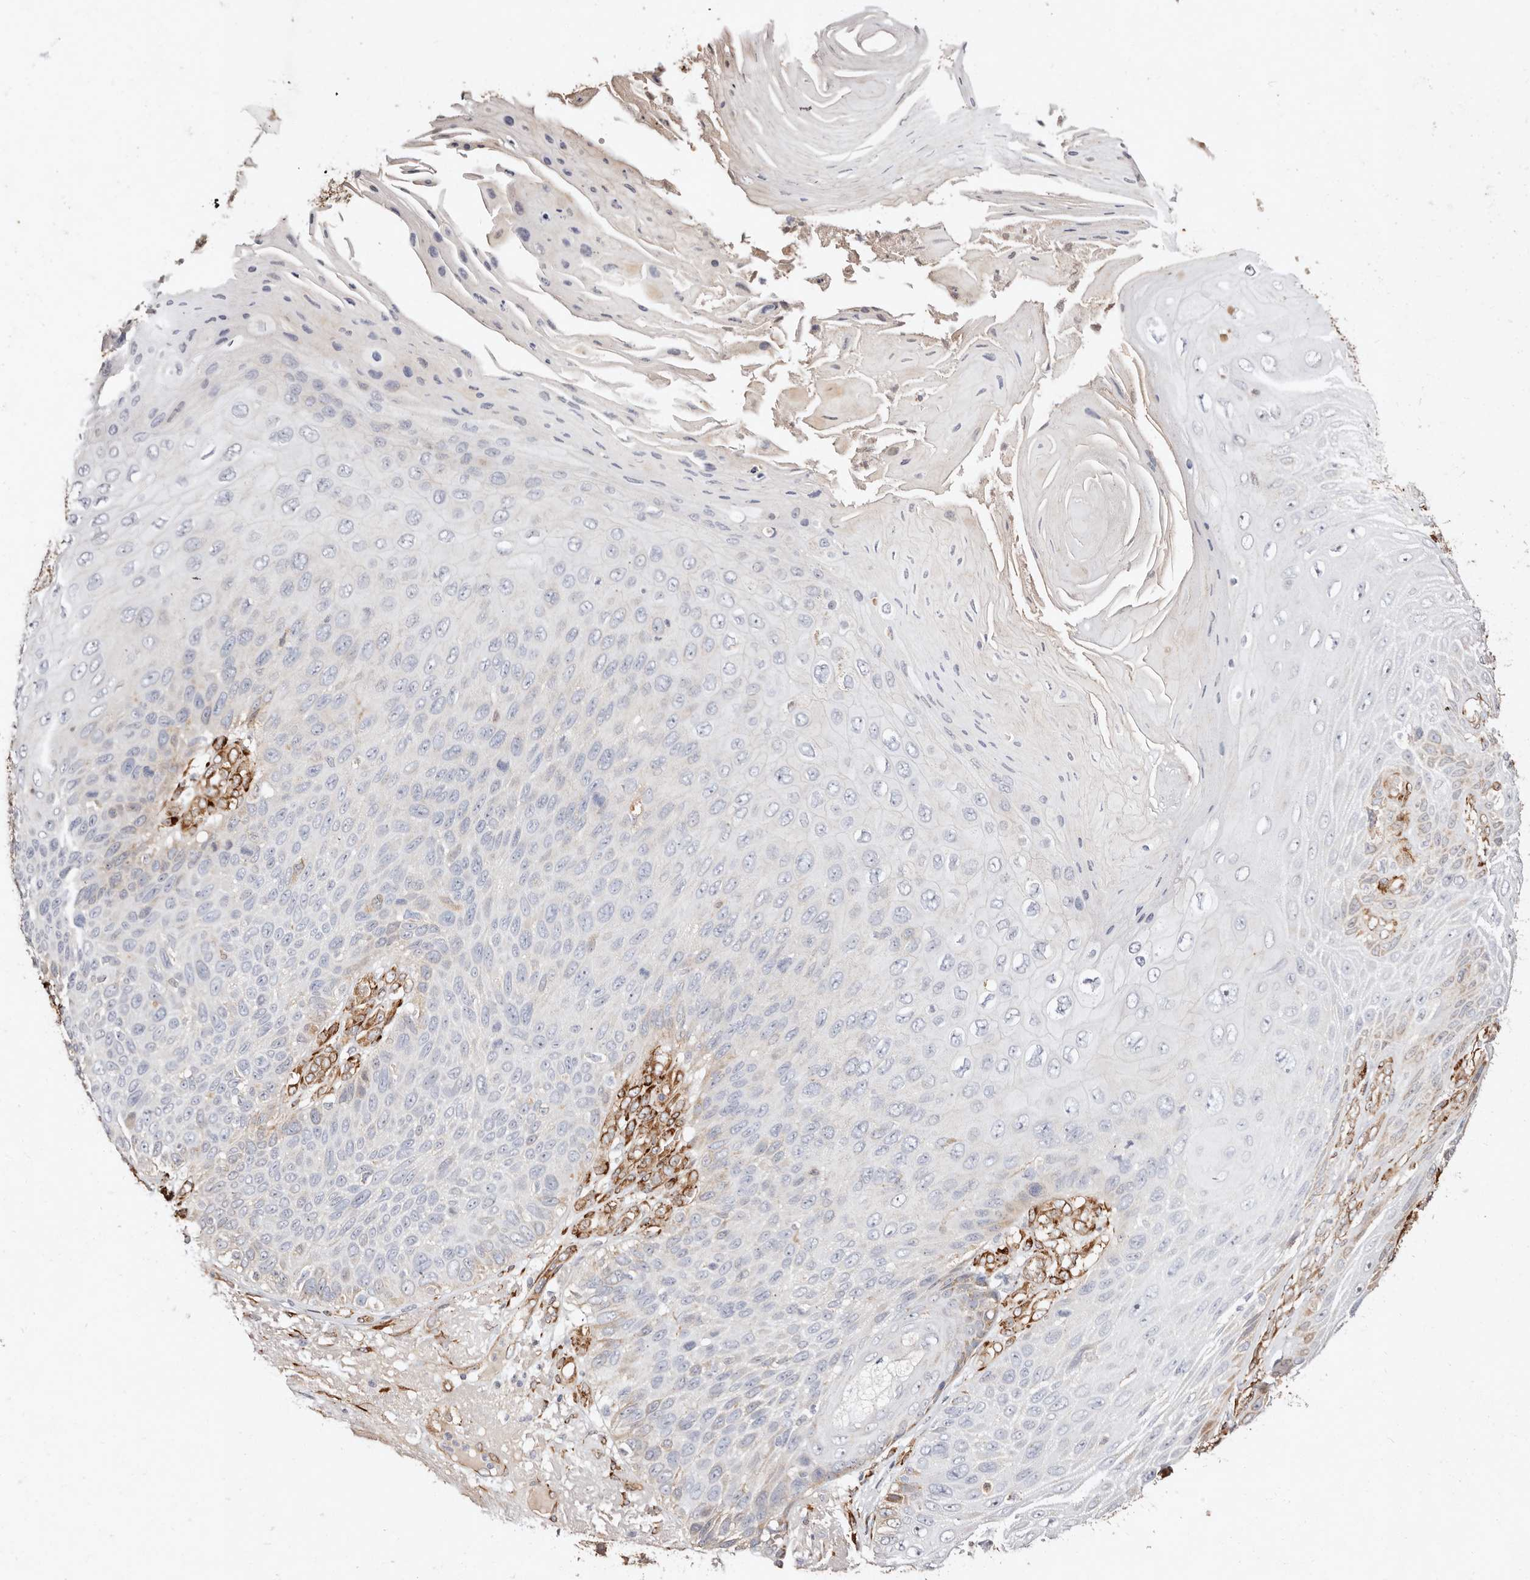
{"staining": {"intensity": "negative", "quantity": "none", "location": "none"}, "tissue": "skin cancer", "cell_type": "Tumor cells", "image_type": "cancer", "snomed": [{"axis": "morphology", "description": "Squamous cell carcinoma, NOS"}, {"axis": "topography", "description": "Skin"}], "caption": "There is no significant positivity in tumor cells of skin cancer (squamous cell carcinoma).", "gene": "SERPINH1", "patient": {"sex": "female", "age": 88}}